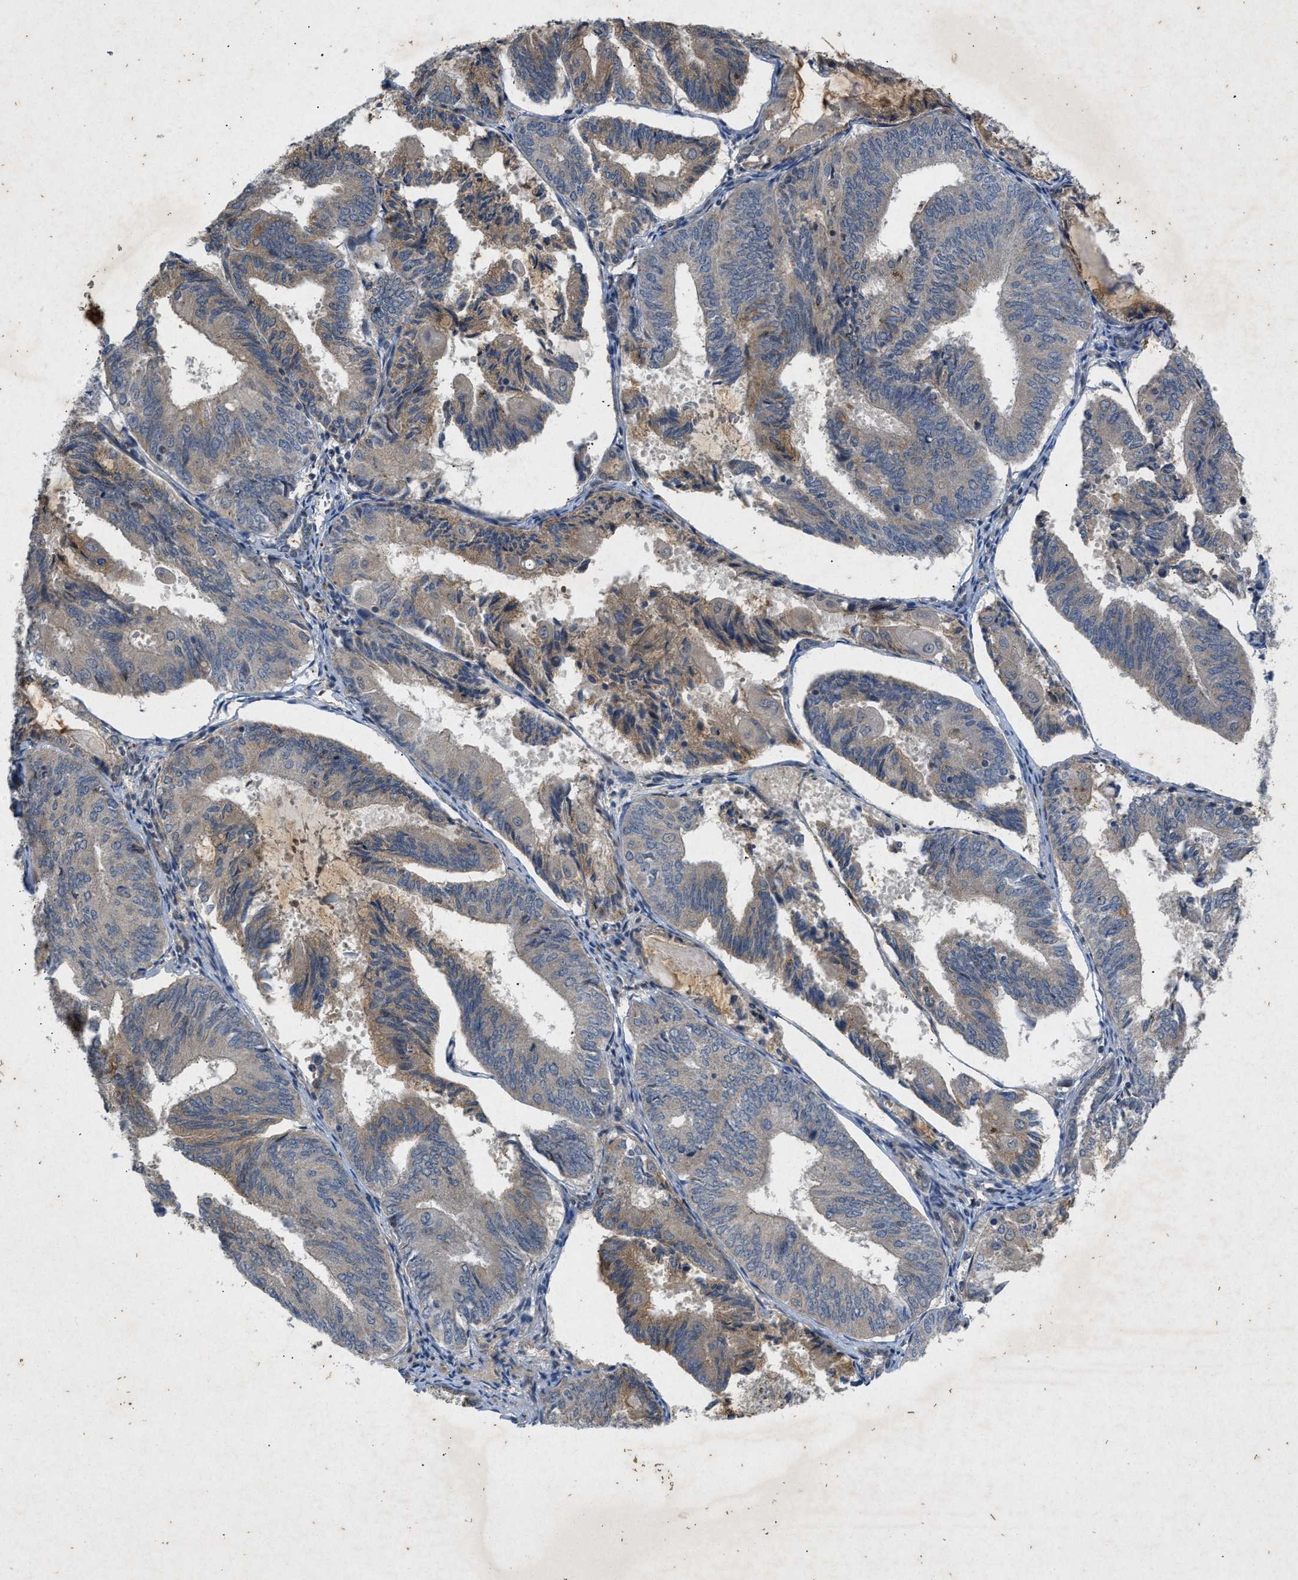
{"staining": {"intensity": "moderate", "quantity": "25%-75%", "location": "cytoplasmic/membranous"}, "tissue": "endometrial cancer", "cell_type": "Tumor cells", "image_type": "cancer", "snomed": [{"axis": "morphology", "description": "Adenocarcinoma, NOS"}, {"axis": "topography", "description": "Endometrium"}], "caption": "Protein expression analysis of human endometrial adenocarcinoma reveals moderate cytoplasmic/membranous staining in about 25%-75% of tumor cells.", "gene": "PRKG2", "patient": {"sex": "female", "age": 81}}